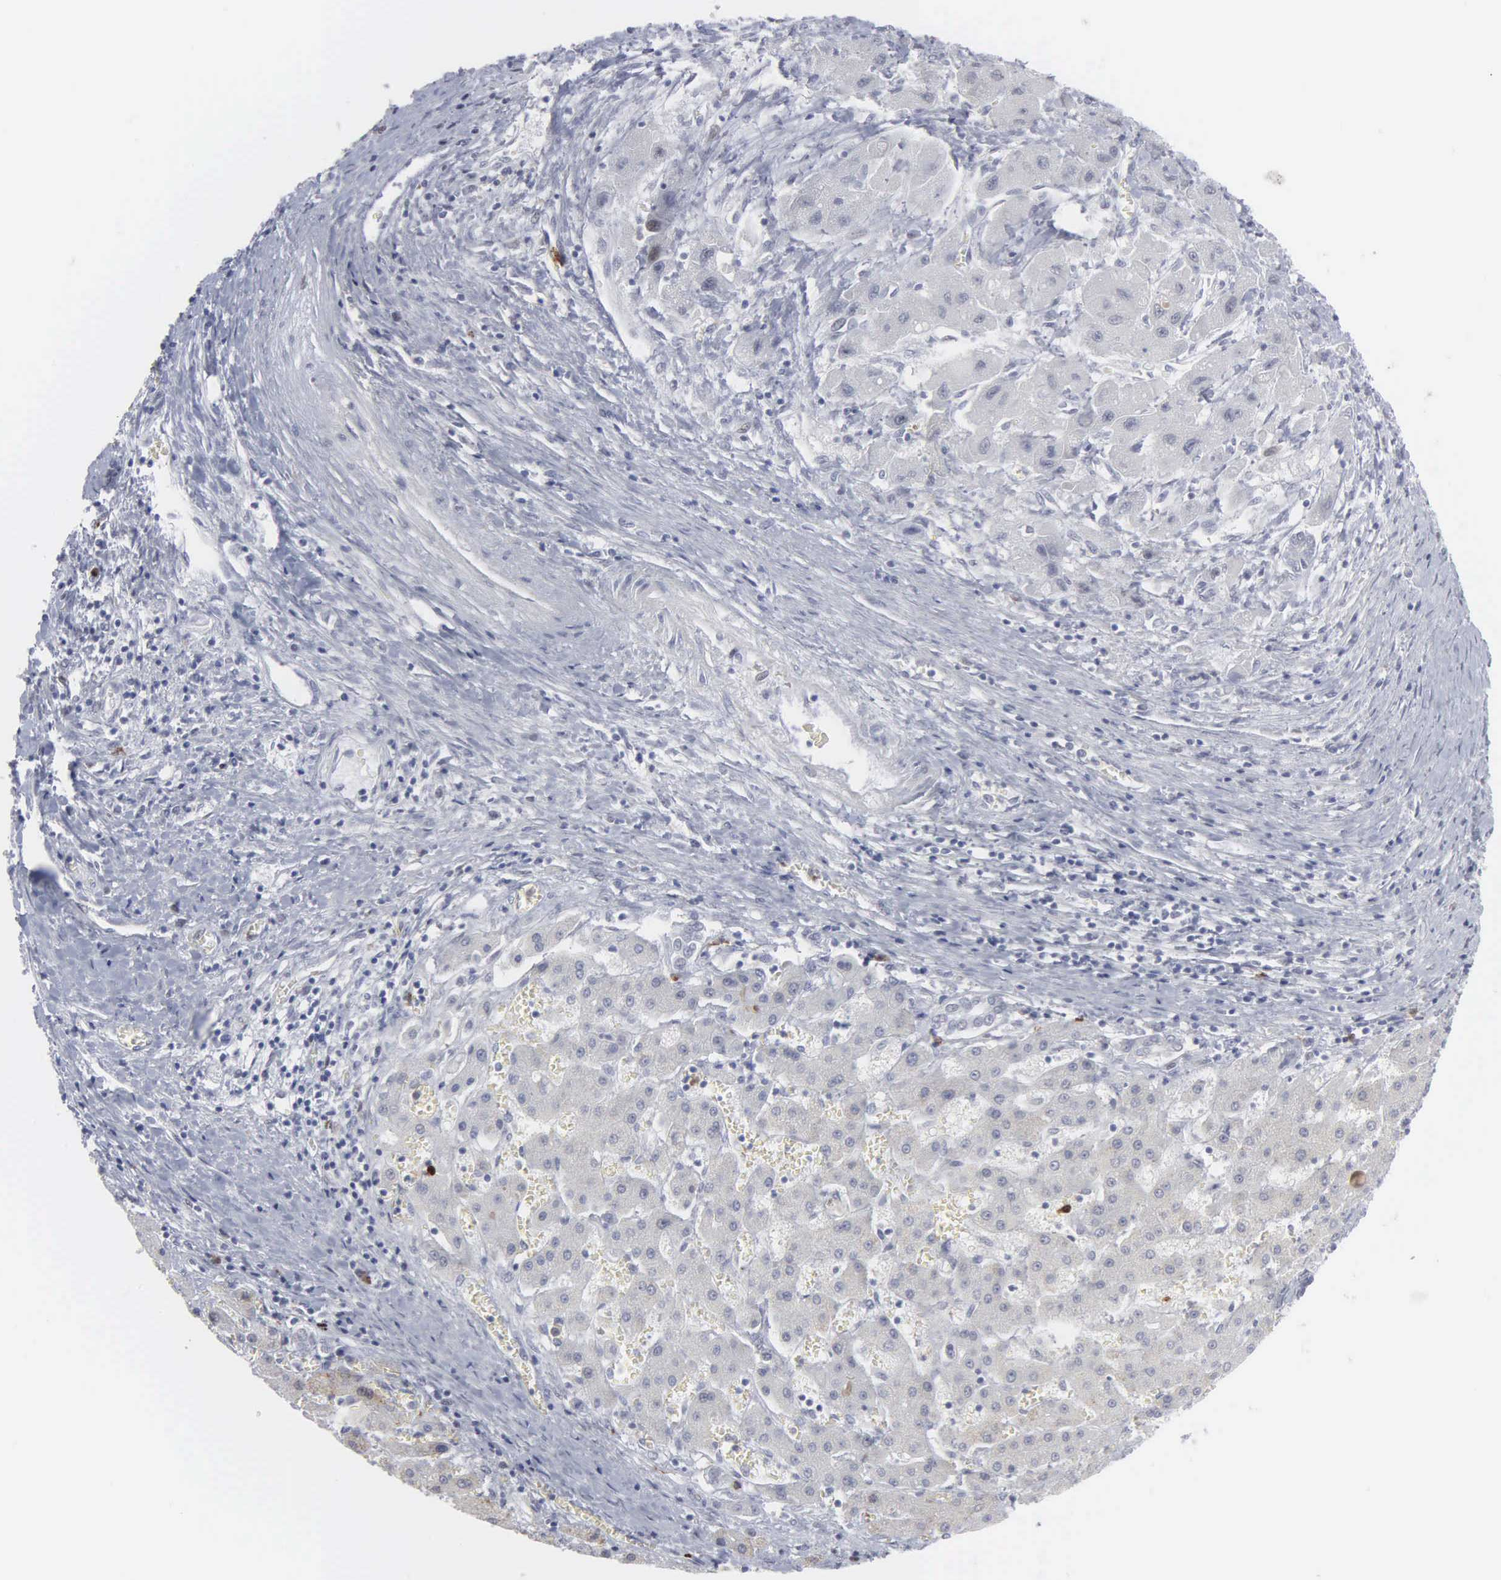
{"staining": {"intensity": "negative", "quantity": "none", "location": "none"}, "tissue": "liver cancer", "cell_type": "Tumor cells", "image_type": "cancer", "snomed": [{"axis": "morphology", "description": "Carcinoma, Hepatocellular, NOS"}, {"axis": "topography", "description": "Liver"}], "caption": "DAB (3,3'-diaminobenzidine) immunohistochemical staining of human liver cancer displays no significant positivity in tumor cells.", "gene": "SPIN3", "patient": {"sex": "male", "age": 24}}